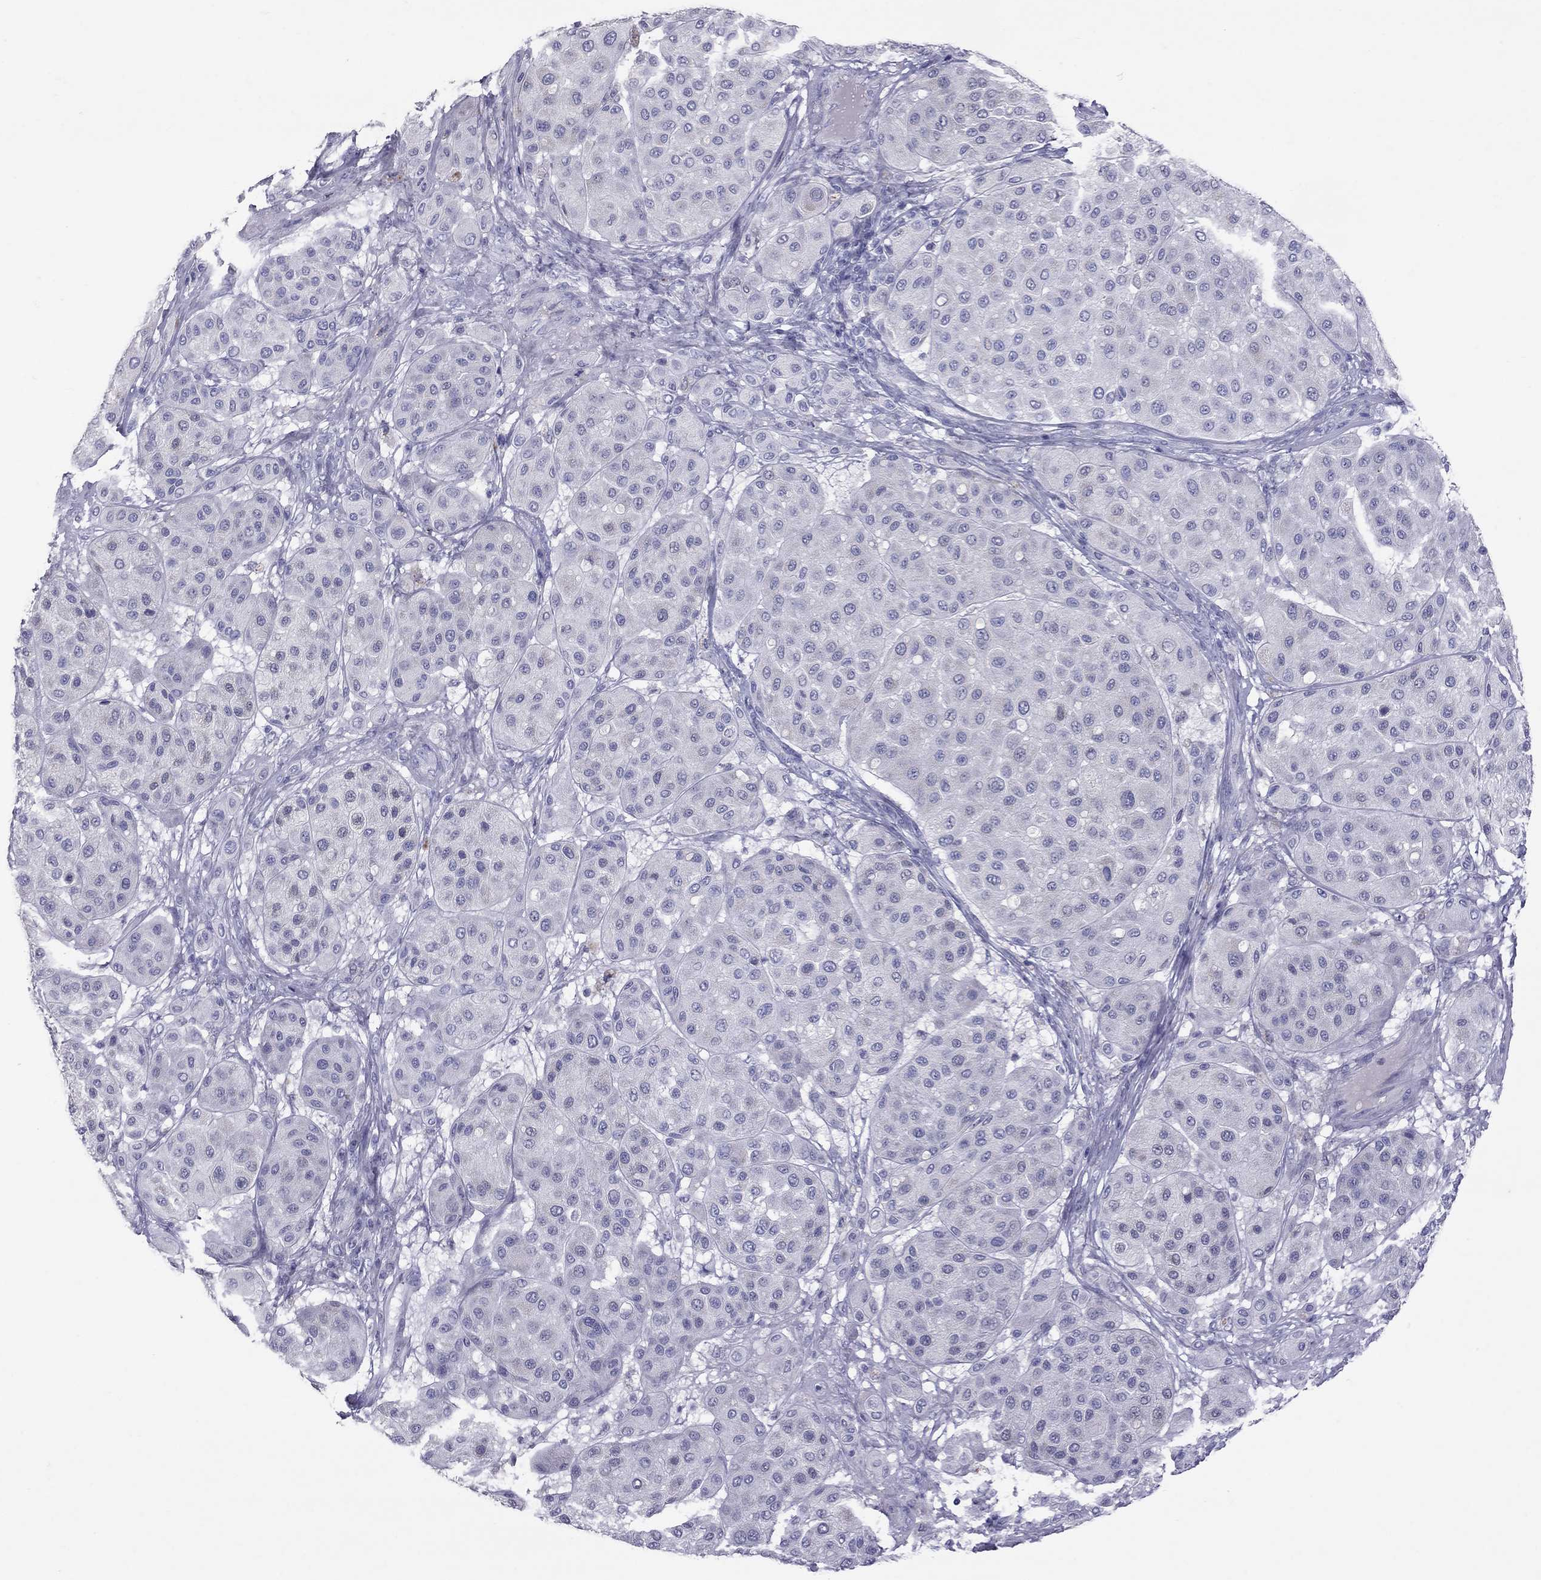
{"staining": {"intensity": "negative", "quantity": "none", "location": "none"}, "tissue": "melanoma", "cell_type": "Tumor cells", "image_type": "cancer", "snomed": [{"axis": "morphology", "description": "Malignant melanoma, Metastatic site"}, {"axis": "topography", "description": "Smooth muscle"}], "caption": "Tumor cells show no significant positivity in malignant melanoma (metastatic site). (Stains: DAB immunohistochemistry with hematoxylin counter stain, Microscopy: brightfield microscopy at high magnification).", "gene": "MUC16", "patient": {"sex": "male", "age": 41}}